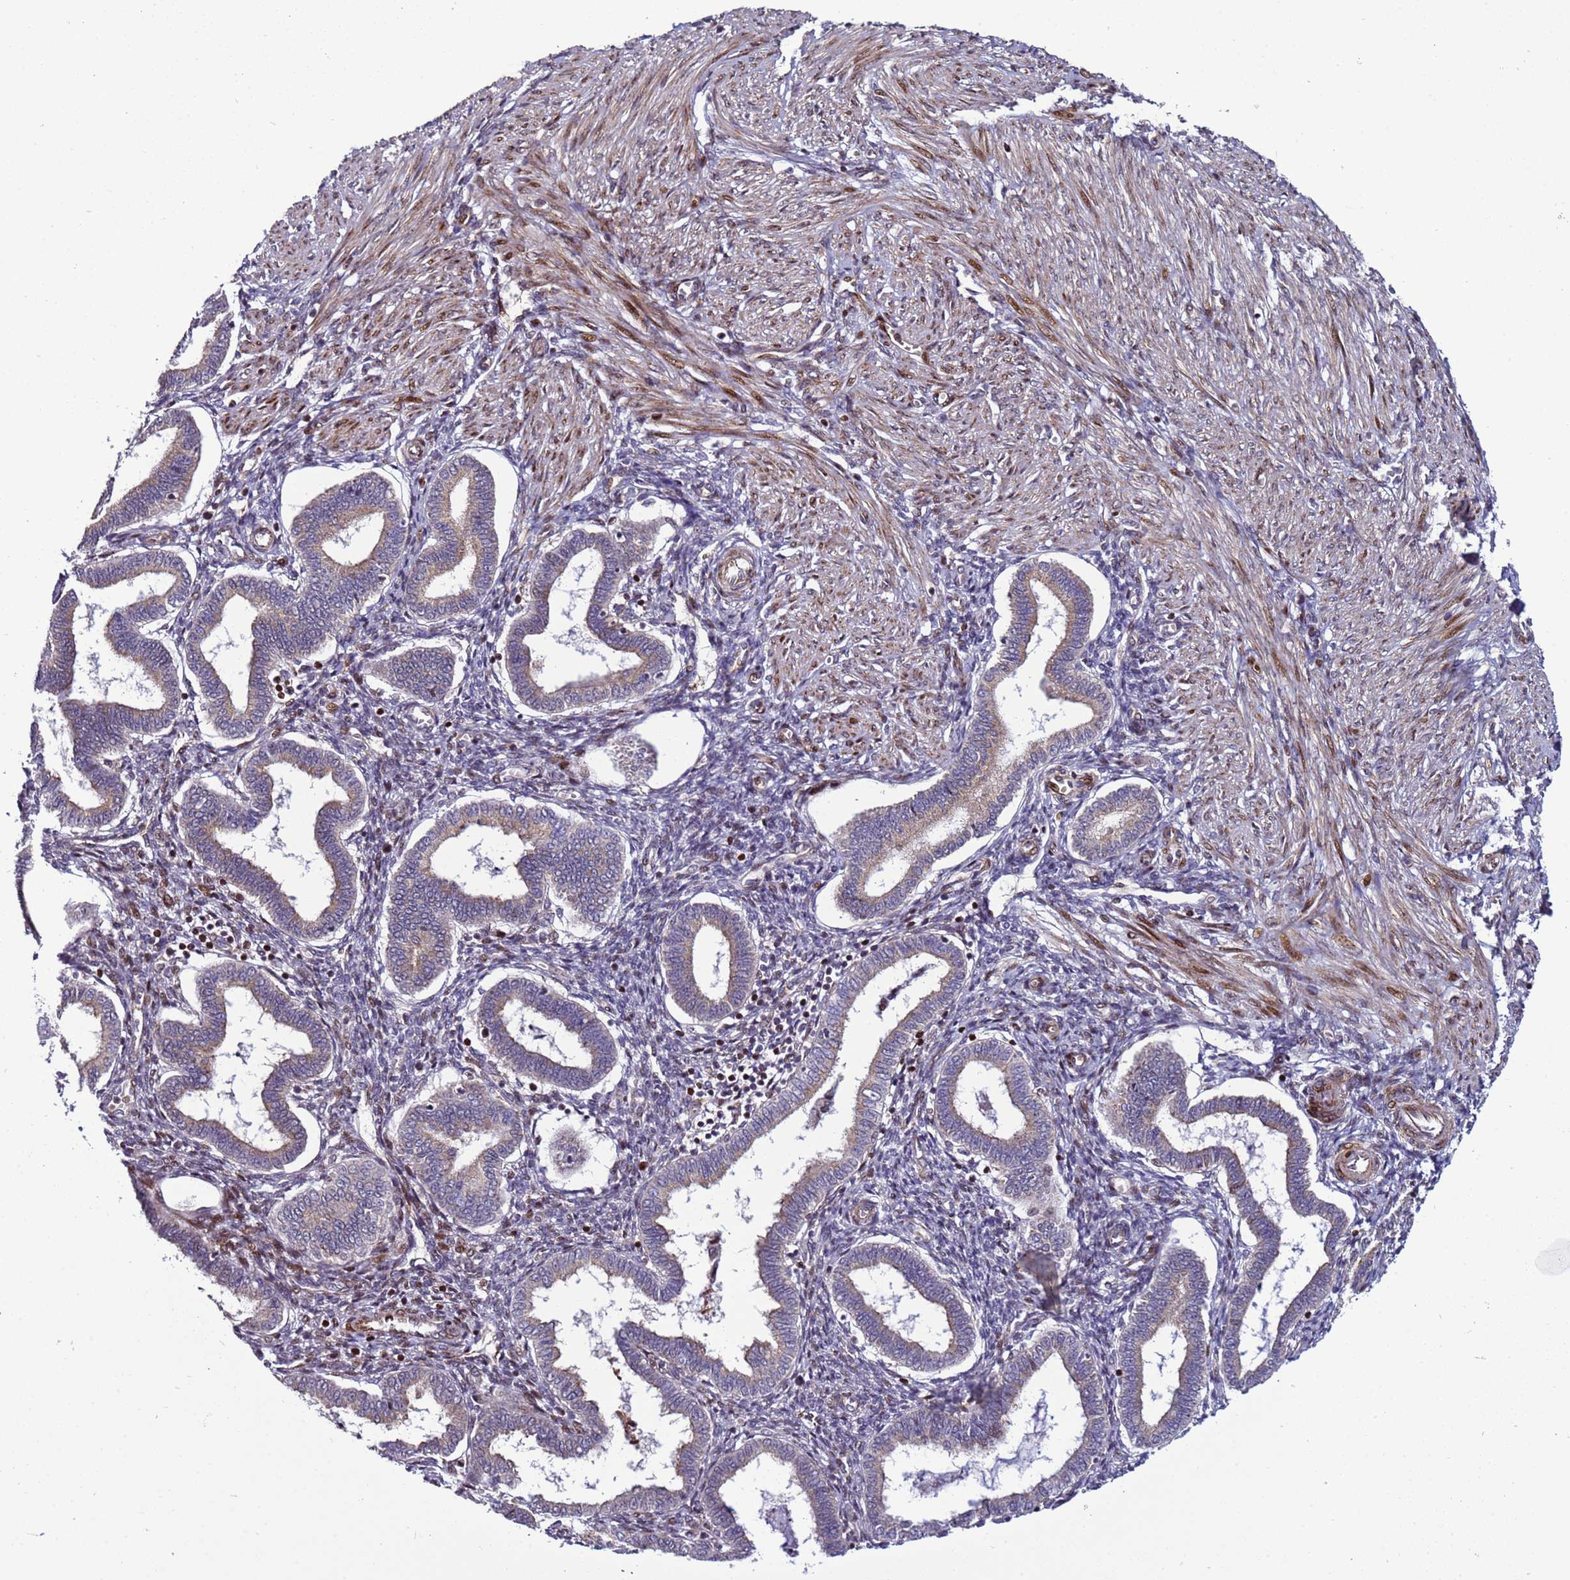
{"staining": {"intensity": "moderate", "quantity": "<25%", "location": "nuclear"}, "tissue": "endometrium", "cell_type": "Cells in endometrial stroma", "image_type": "normal", "snomed": [{"axis": "morphology", "description": "Normal tissue, NOS"}, {"axis": "topography", "description": "Endometrium"}], "caption": "Immunohistochemical staining of normal endometrium demonstrates <25% levels of moderate nuclear protein staining in approximately <25% of cells in endometrial stroma. (Brightfield microscopy of DAB IHC at high magnification).", "gene": "WBP11", "patient": {"sex": "female", "age": 24}}